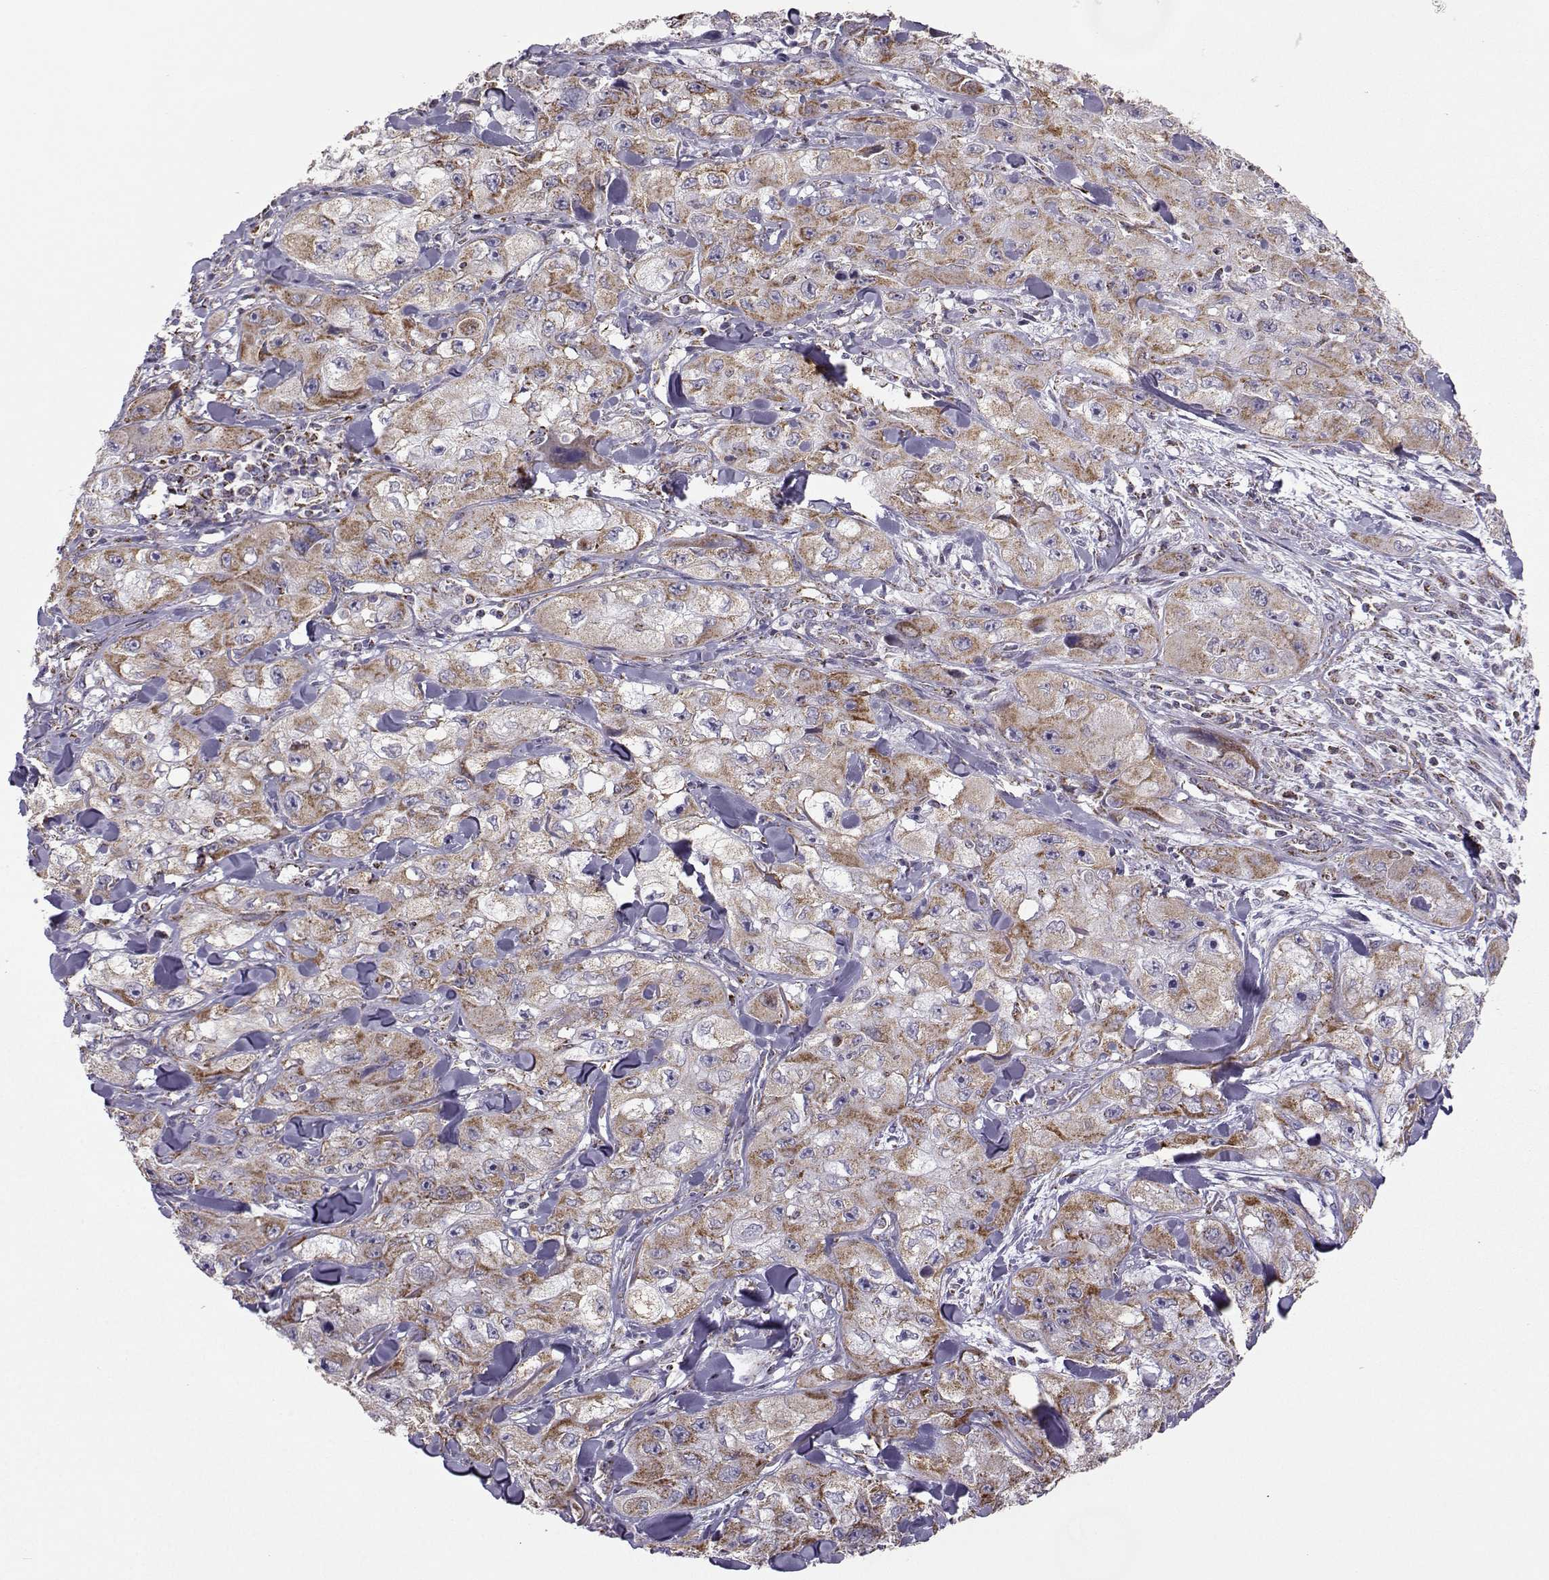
{"staining": {"intensity": "moderate", "quantity": ">75%", "location": "cytoplasmic/membranous"}, "tissue": "skin cancer", "cell_type": "Tumor cells", "image_type": "cancer", "snomed": [{"axis": "morphology", "description": "Squamous cell carcinoma, NOS"}, {"axis": "topography", "description": "Skin"}, {"axis": "topography", "description": "Subcutis"}], "caption": "Skin cancer (squamous cell carcinoma) was stained to show a protein in brown. There is medium levels of moderate cytoplasmic/membranous expression in approximately >75% of tumor cells. The protein is shown in brown color, while the nuclei are stained blue.", "gene": "NECAB3", "patient": {"sex": "male", "age": 73}}